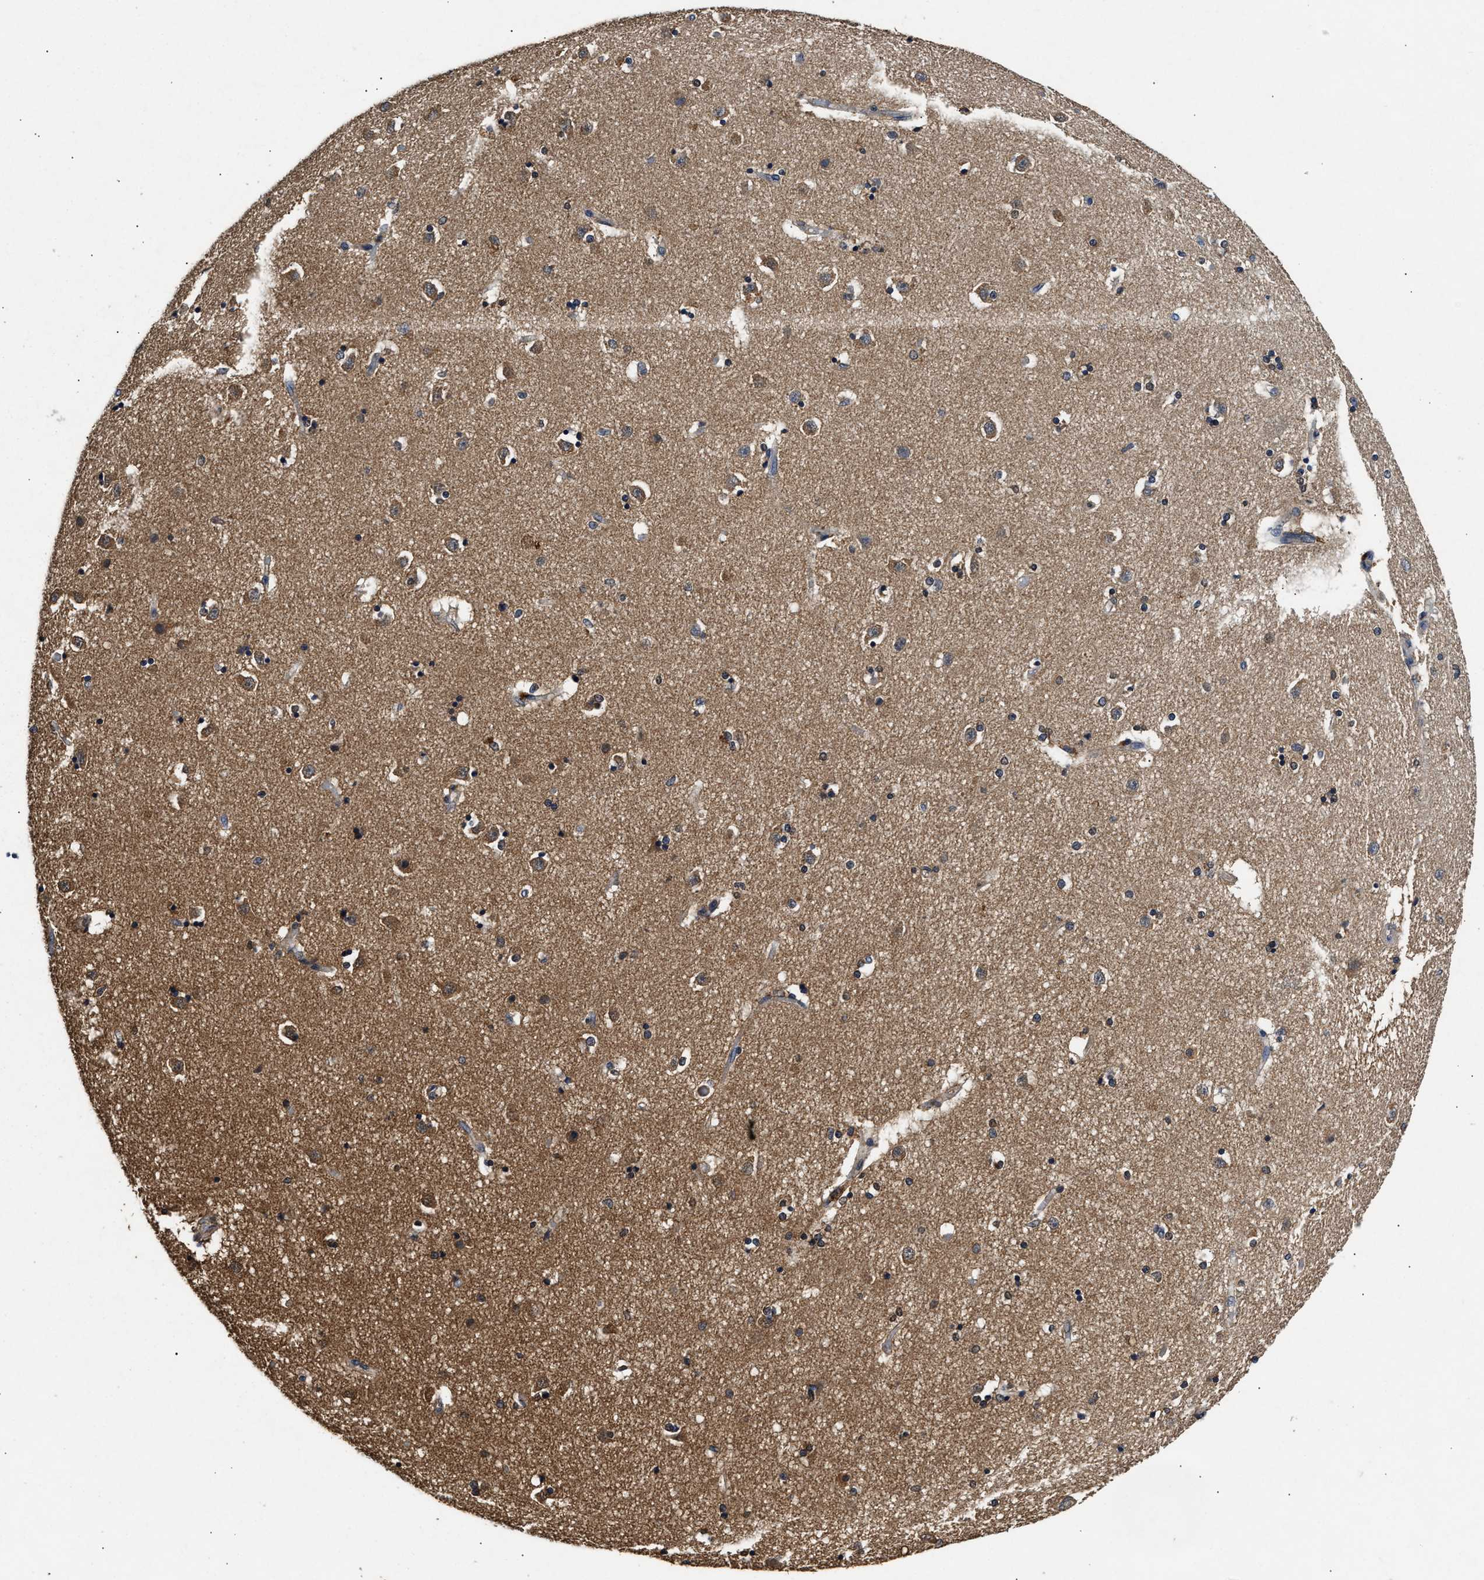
{"staining": {"intensity": "weak", "quantity": "25%-75%", "location": "cytoplasmic/membranous"}, "tissue": "caudate", "cell_type": "Glial cells", "image_type": "normal", "snomed": [{"axis": "morphology", "description": "Normal tissue, NOS"}, {"axis": "topography", "description": "Lateral ventricle wall"}], "caption": "A brown stain highlights weak cytoplasmic/membranous positivity of a protein in glial cells of unremarkable caudate.", "gene": "ACAT2", "patient": {"sex": "female", "age": 54}}